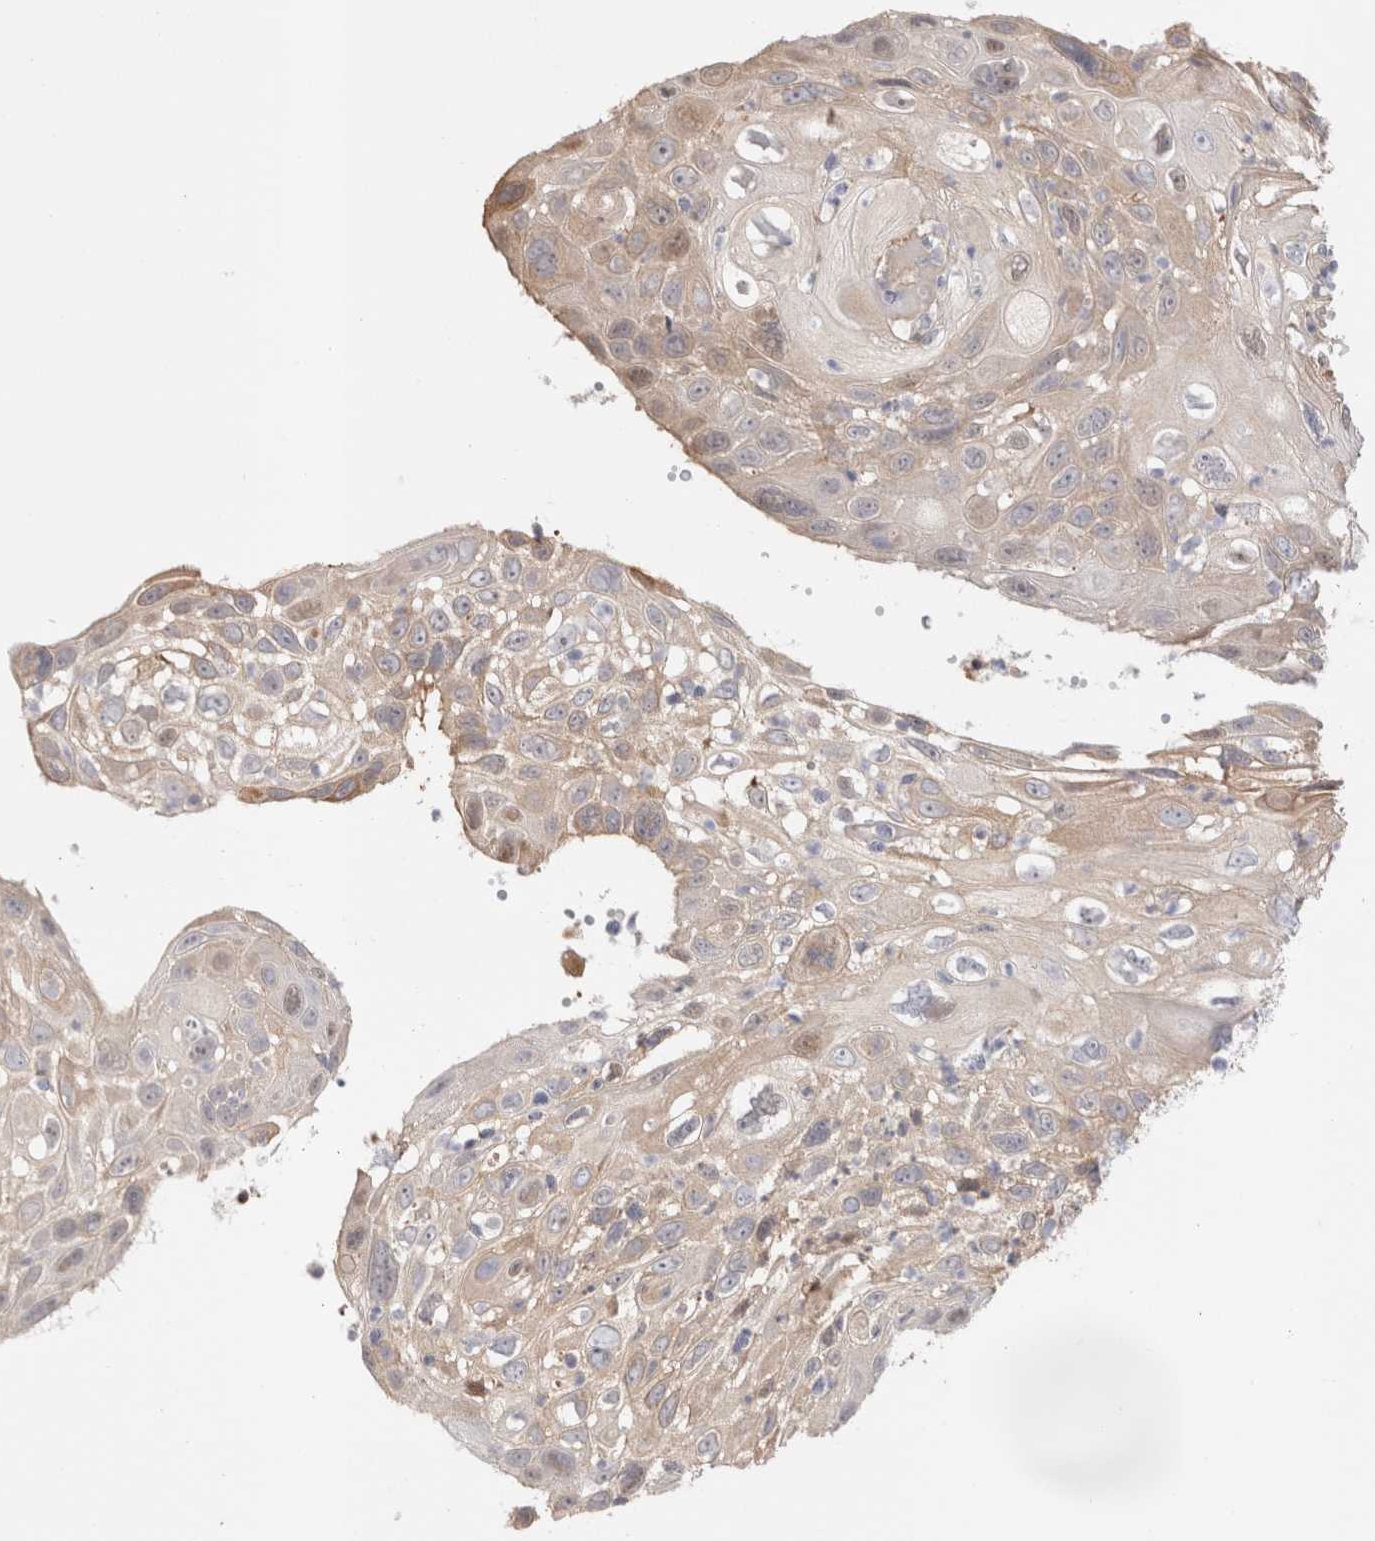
{"staining": {"intensity": "weak", "quantity": ">75%", "location": "cytoplasmic/membranous"}, "tissue": "cervical cancer", "cell_type": "Tumor cells", "image_type": "cancer", "snomed": [{"axis": "morphology", "description": "Squamous cell carcinoma, NOS"}, {"axis": "topography", "description": "Cervix"}], "caption": "Cervical cancer (squamous cell carcinoma) was stained to show a protein in brown. There is low levels of weak cytoplasmic/membranous positivity in about >75% of tumor cells. (Brightfield microscopy of DAB IHC at high magnification).", "gene": "CAPN2", "patient": {"sex": "female", "age": 70}}